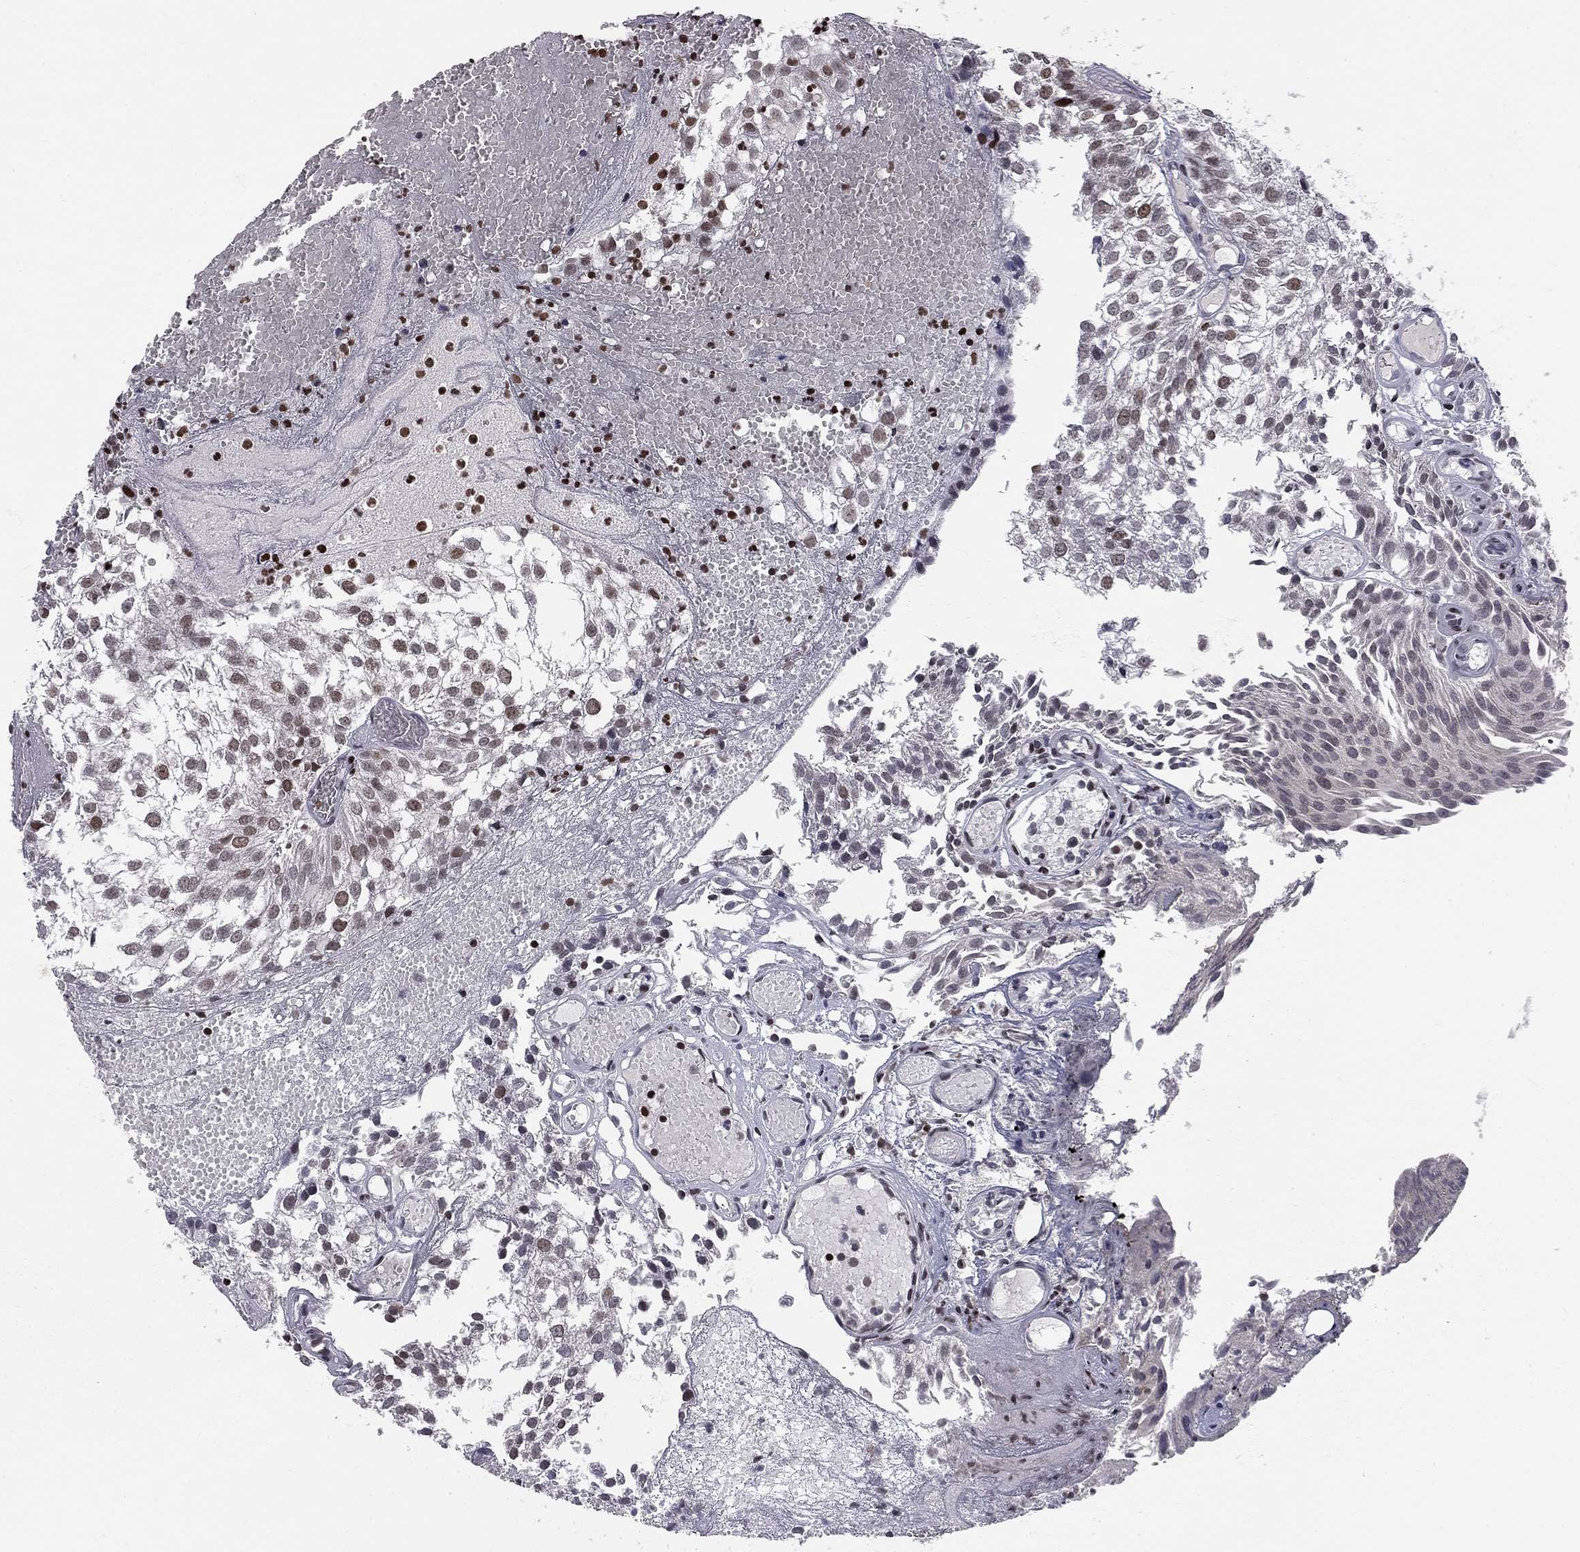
{"staining": {"intensity": "strong", "quantity": "25%-75%", "location": "nuclear"}, "tissue": "urothelial cancer", "cell_type": "Tumor cells", "image_type": "cancer", "snomed": [{"axis": "morphology", "description": "Urothelial carcinoma, Low grade"}, {"axis": "topography", "description": "Urinary bladder"}], "caption": "Strong nuclear positivity for a protein is seen in about 25%-75% of tumor cells of urothelial carcinoma (low-grade) using immunohistochemistry (IHC).", "gene": "RNASEH2C", "patient": {"sex": "male", "age": 79}}